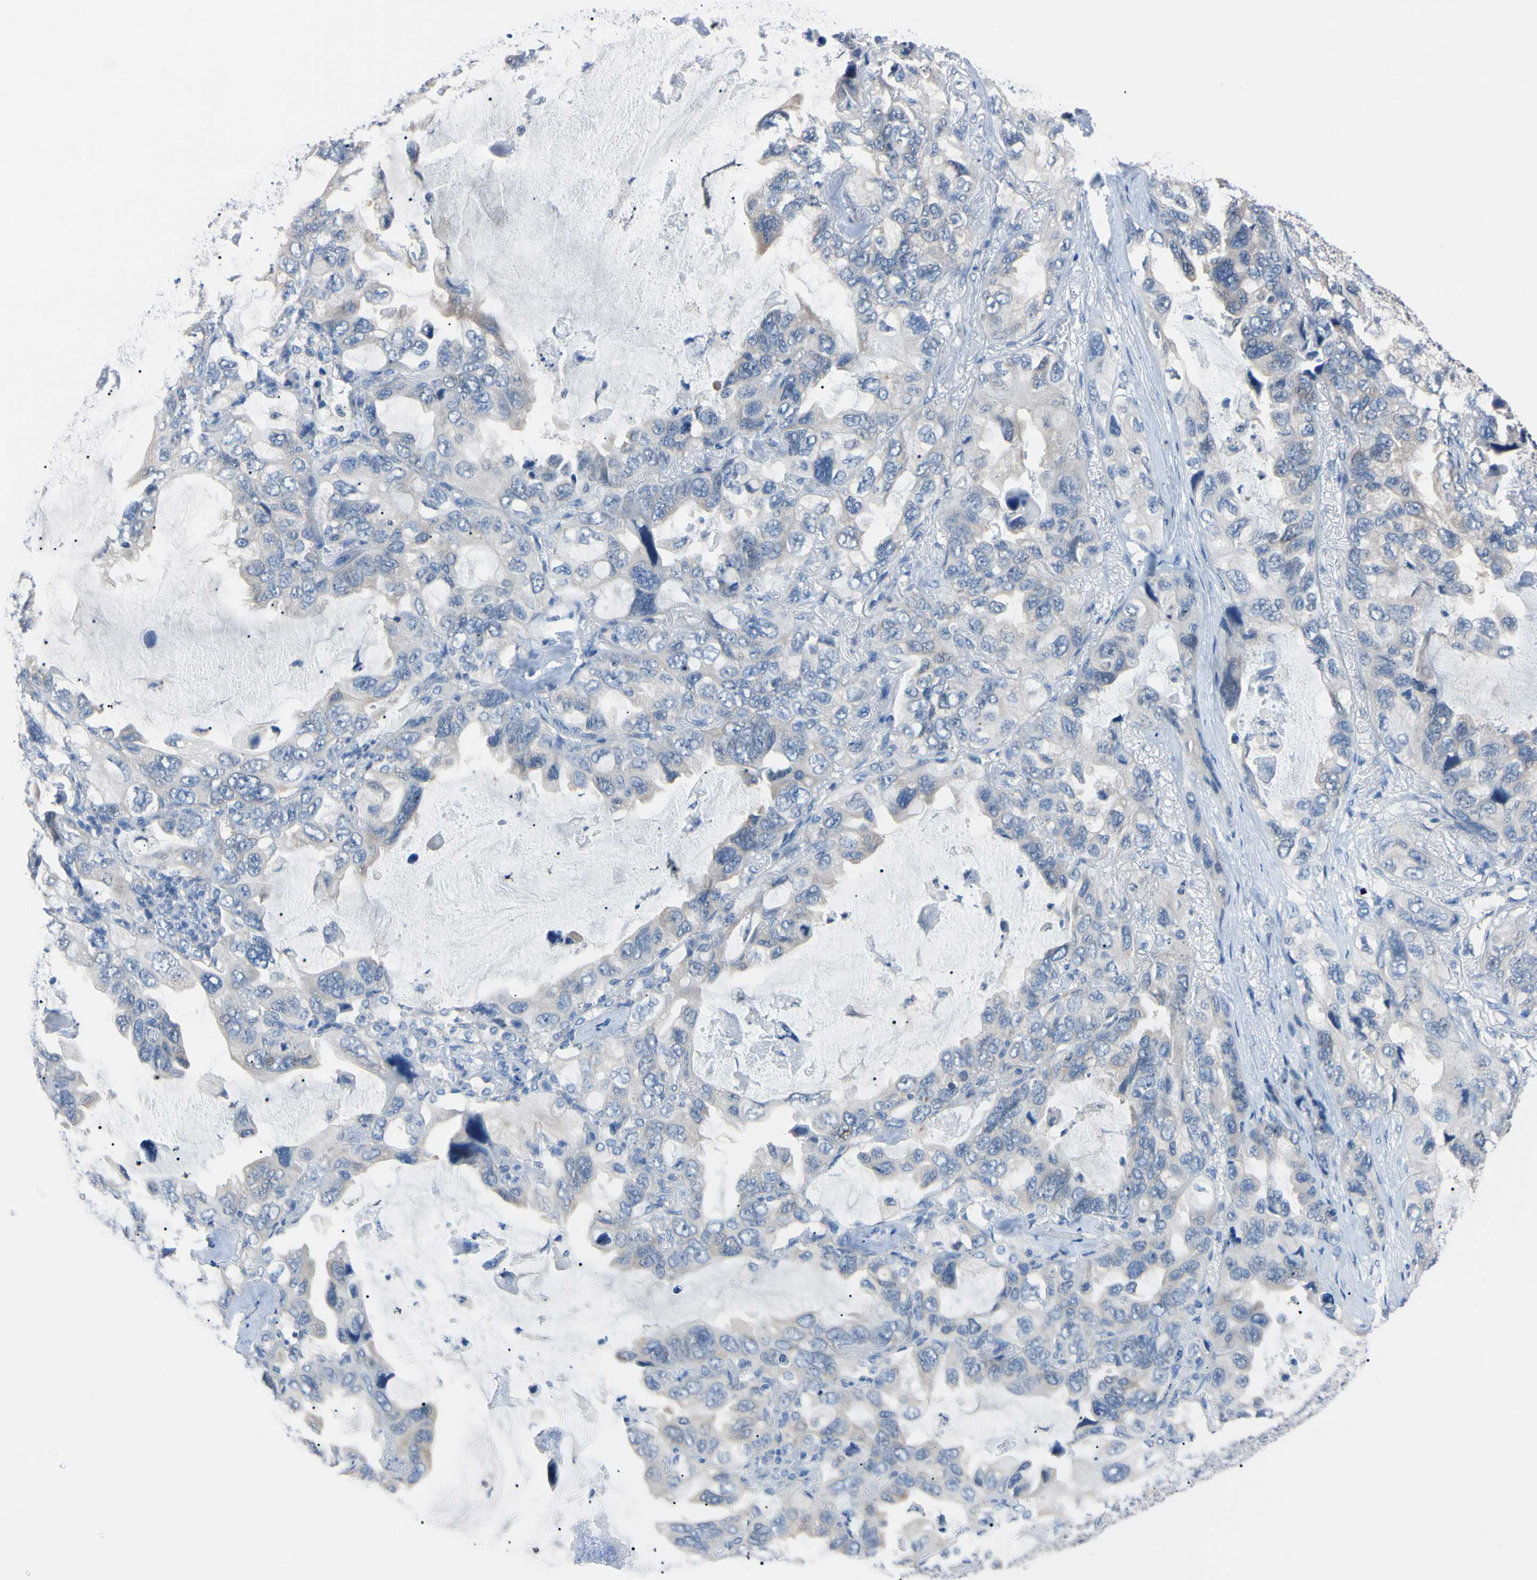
{"staining": {"intensity": "negative", "quantity": "none", "location": "none"}, "tissue": "lung cancer", "cell_type": "Tumor cells", "image_type": "cancer", "snomed": [{"axis": "morphology", "description": "Squamous cell carcinoma, NOS"}, {"axis": "topography", "description": "Lung"}], "caption": "This micrograph is of lung cancer (squamous cell carcinoma) stained with immunohistochemistry (IHC) to label a protein in brown with the nuclei are counter-stained blue. There is no staining in tumor cells. (Stains: DAB IHC with hematoxylin counter stain, Microscopy: brightfield microscopy at high magnification).", "gene": "RARS1", "patient": {"sex": "female", "age": 73}}